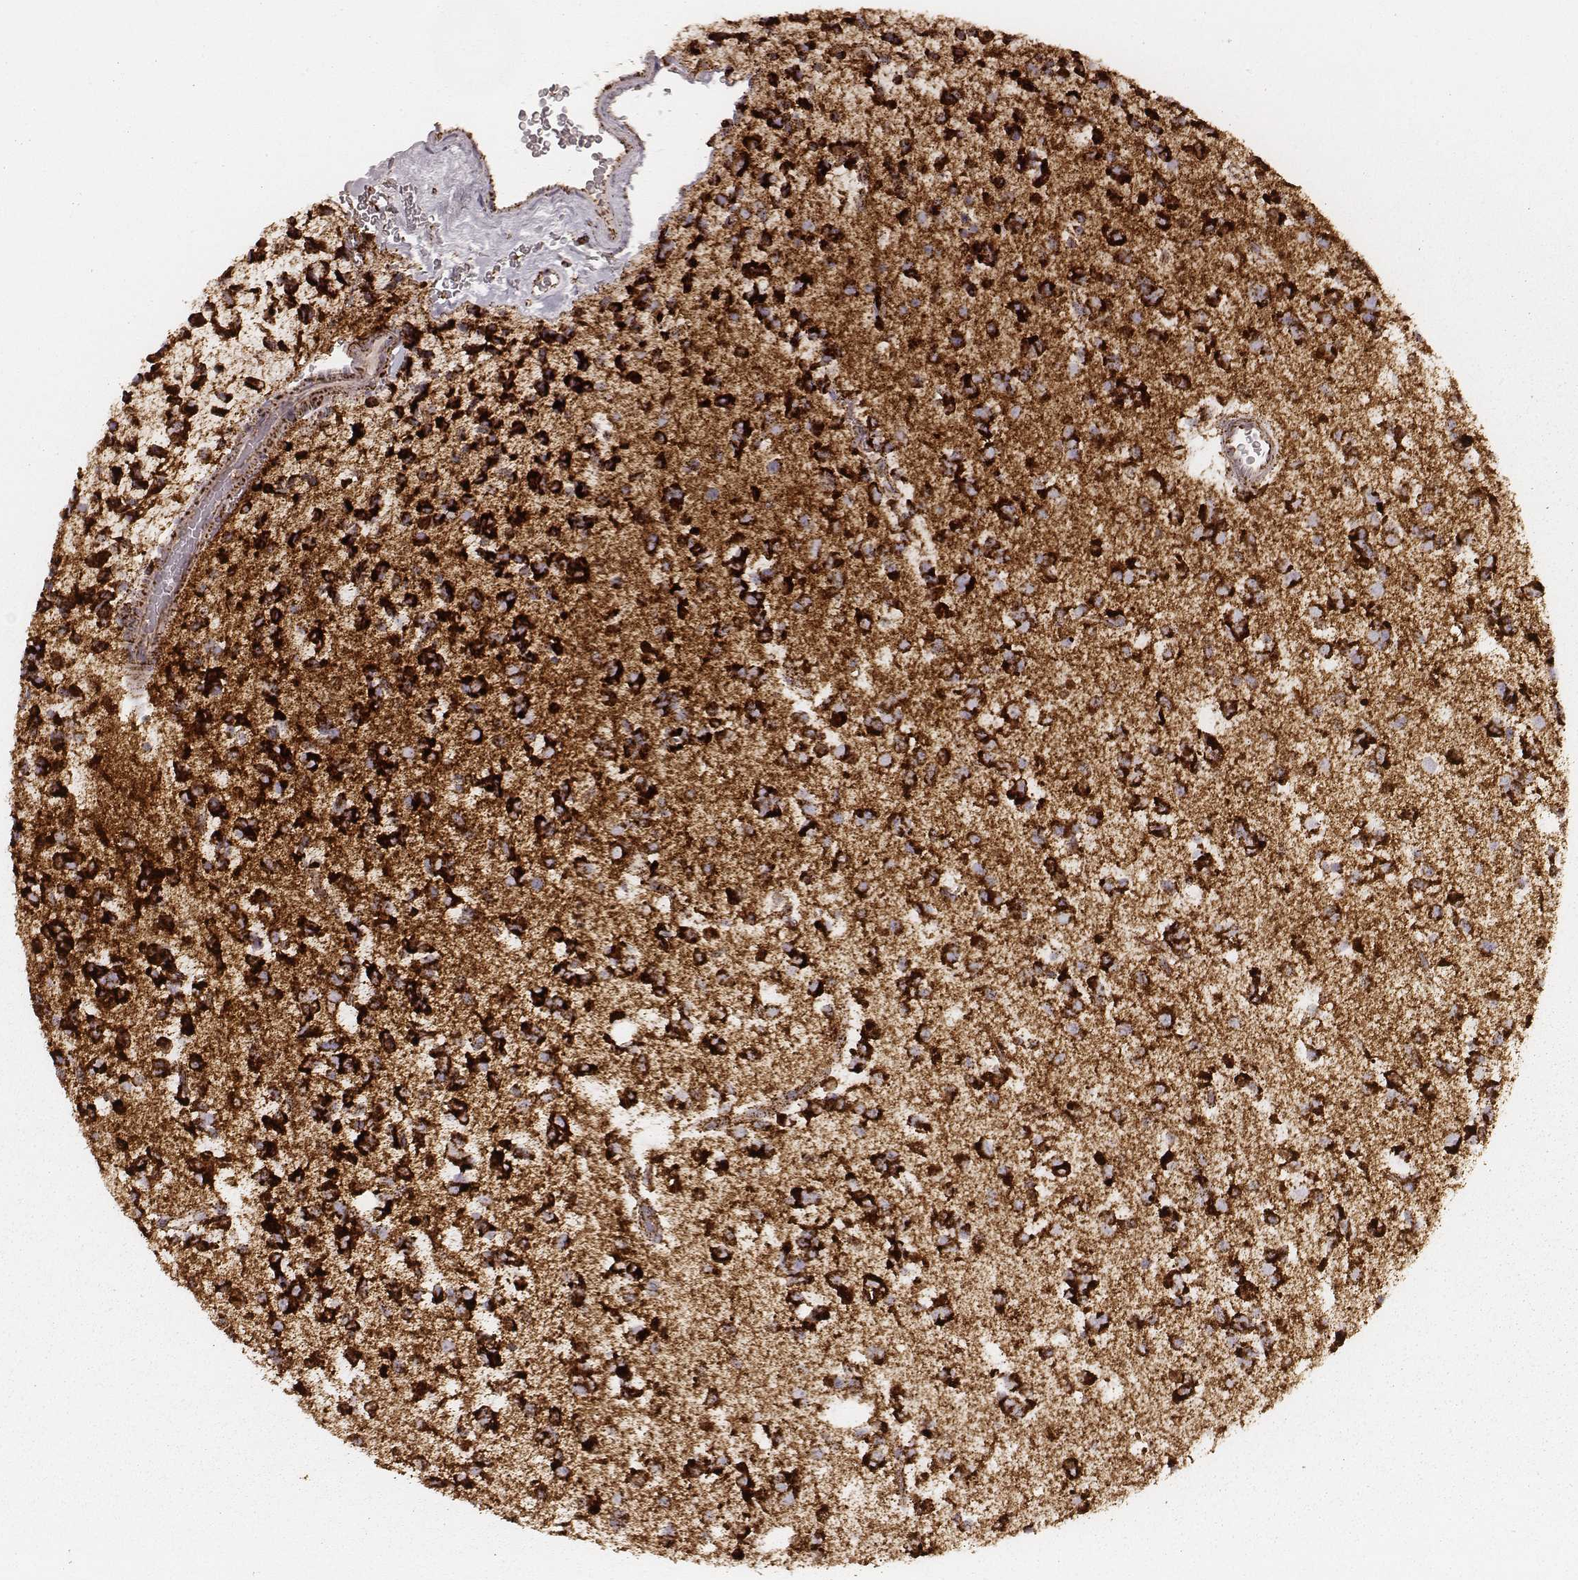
{"staining": {"intensity": "strong", "quantity": ">75%", "location": "cytoplasmic/membranous"}, "tissue": "glioma", "cell_type": "Tumor cells", "image_type": "cancer", "snomed": [{"axis": "morphology", "description": "Glioma, malignant, Low grade"}, {"axis": "topography", "description": "Brain"}], "caption": "Glioma was stained to show a protein in brown. There is high levels of strong cytoplasmic/membranous staining in about >75% of tumor cells. (IHC, brightfield microscopy, high magnification).", "gene": "CS", "patient": {"sex": "female", "age": 45}}